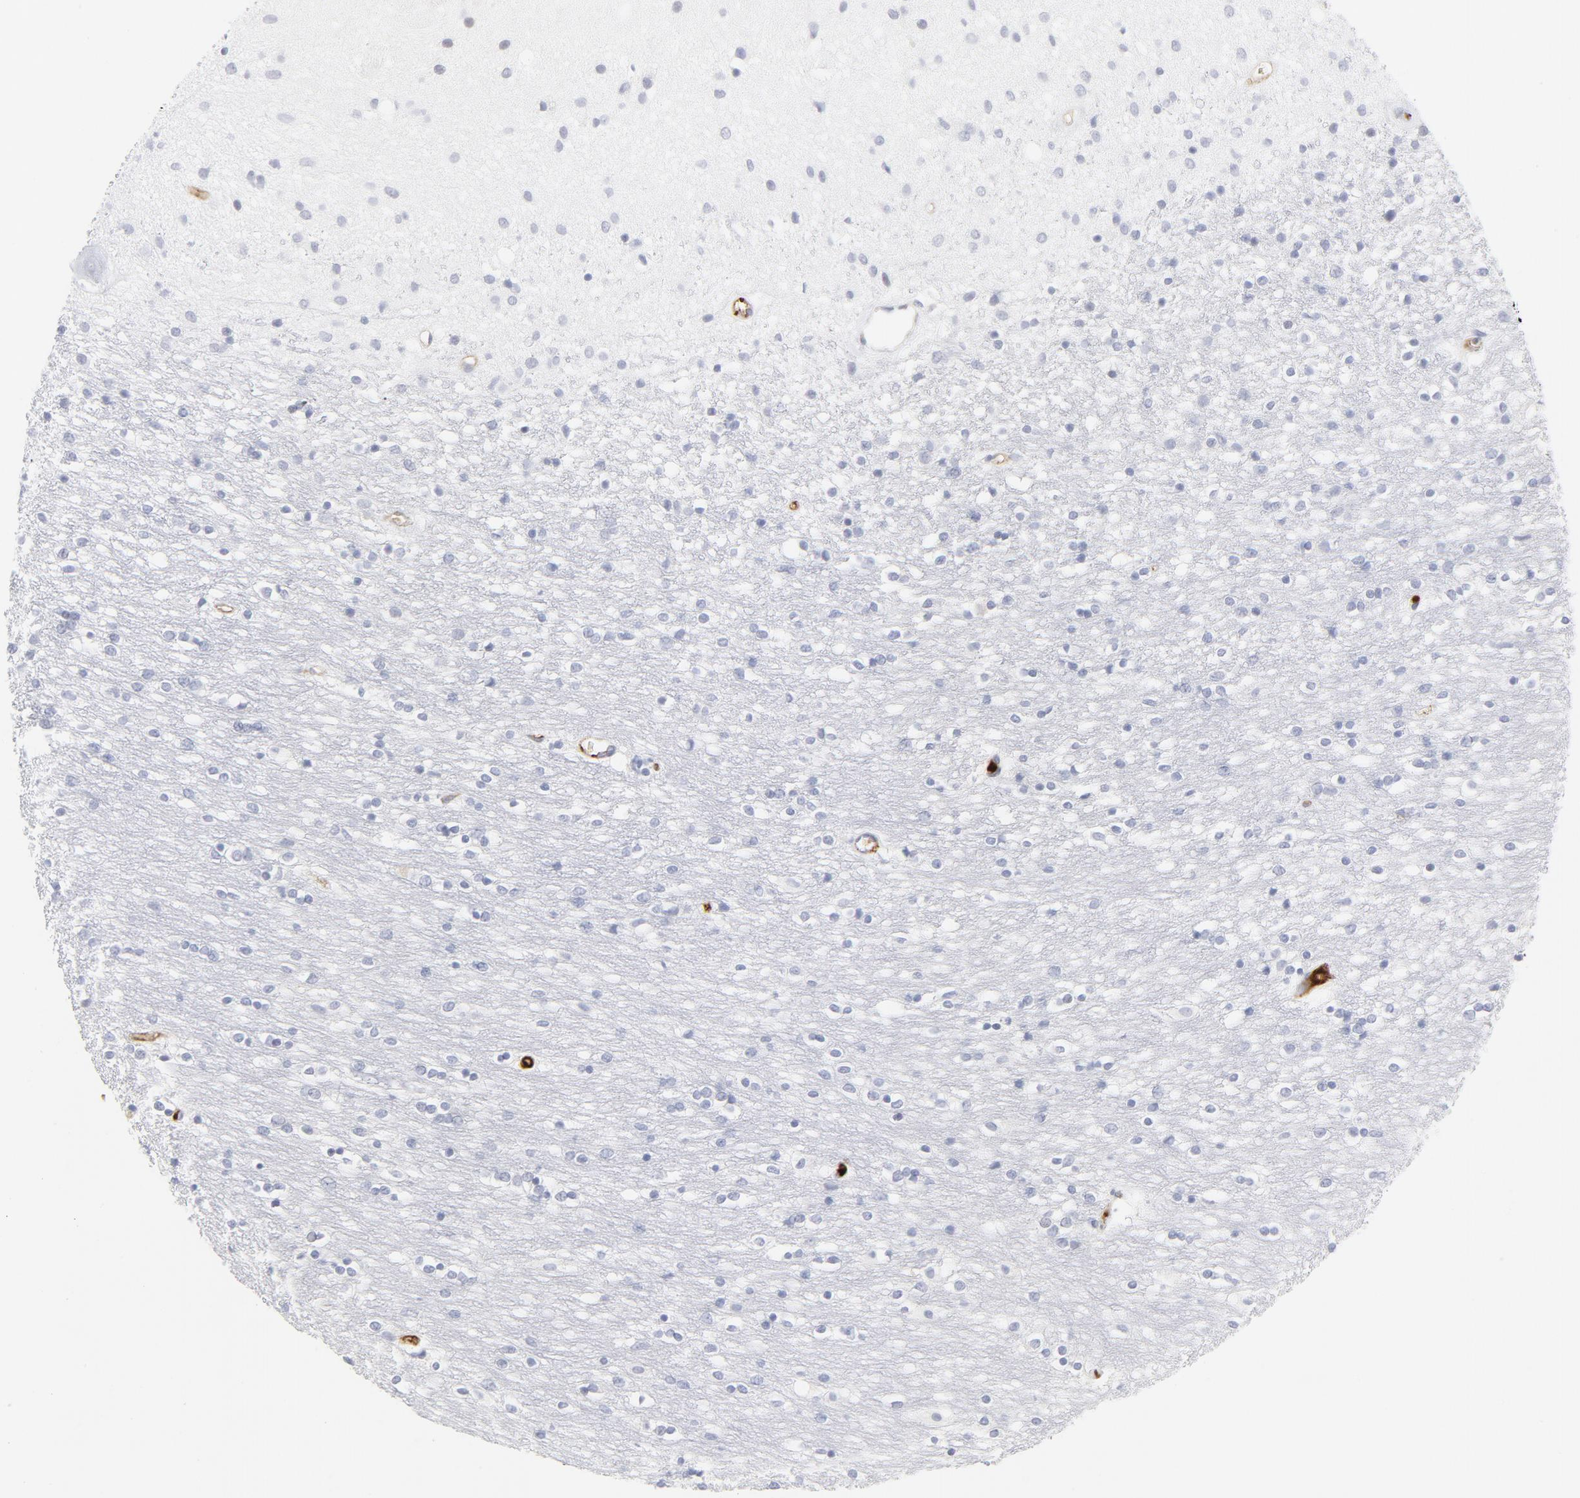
{"staining": {"intensity": "negative", "quantity": "none", "location": "none"}, "tissue": "caudate", "cell_type": "Glial cells", "image_type": "normal", "snomed": [{"axis": "morphology", "description": "Normal tissue, NOS"}, {"axis": "topography", "description": "Lateral ventricle wall"}], "caption": "Image shows no protein positivity in glial cells of normal caudate. The staining is performed using DAB (3,3'-diaminobenzidine) brown chromogen with nuclei counter-stained in using hematoxylin.", "gene": "PLAT", "patient": {"sex": "female", "age": 54}}